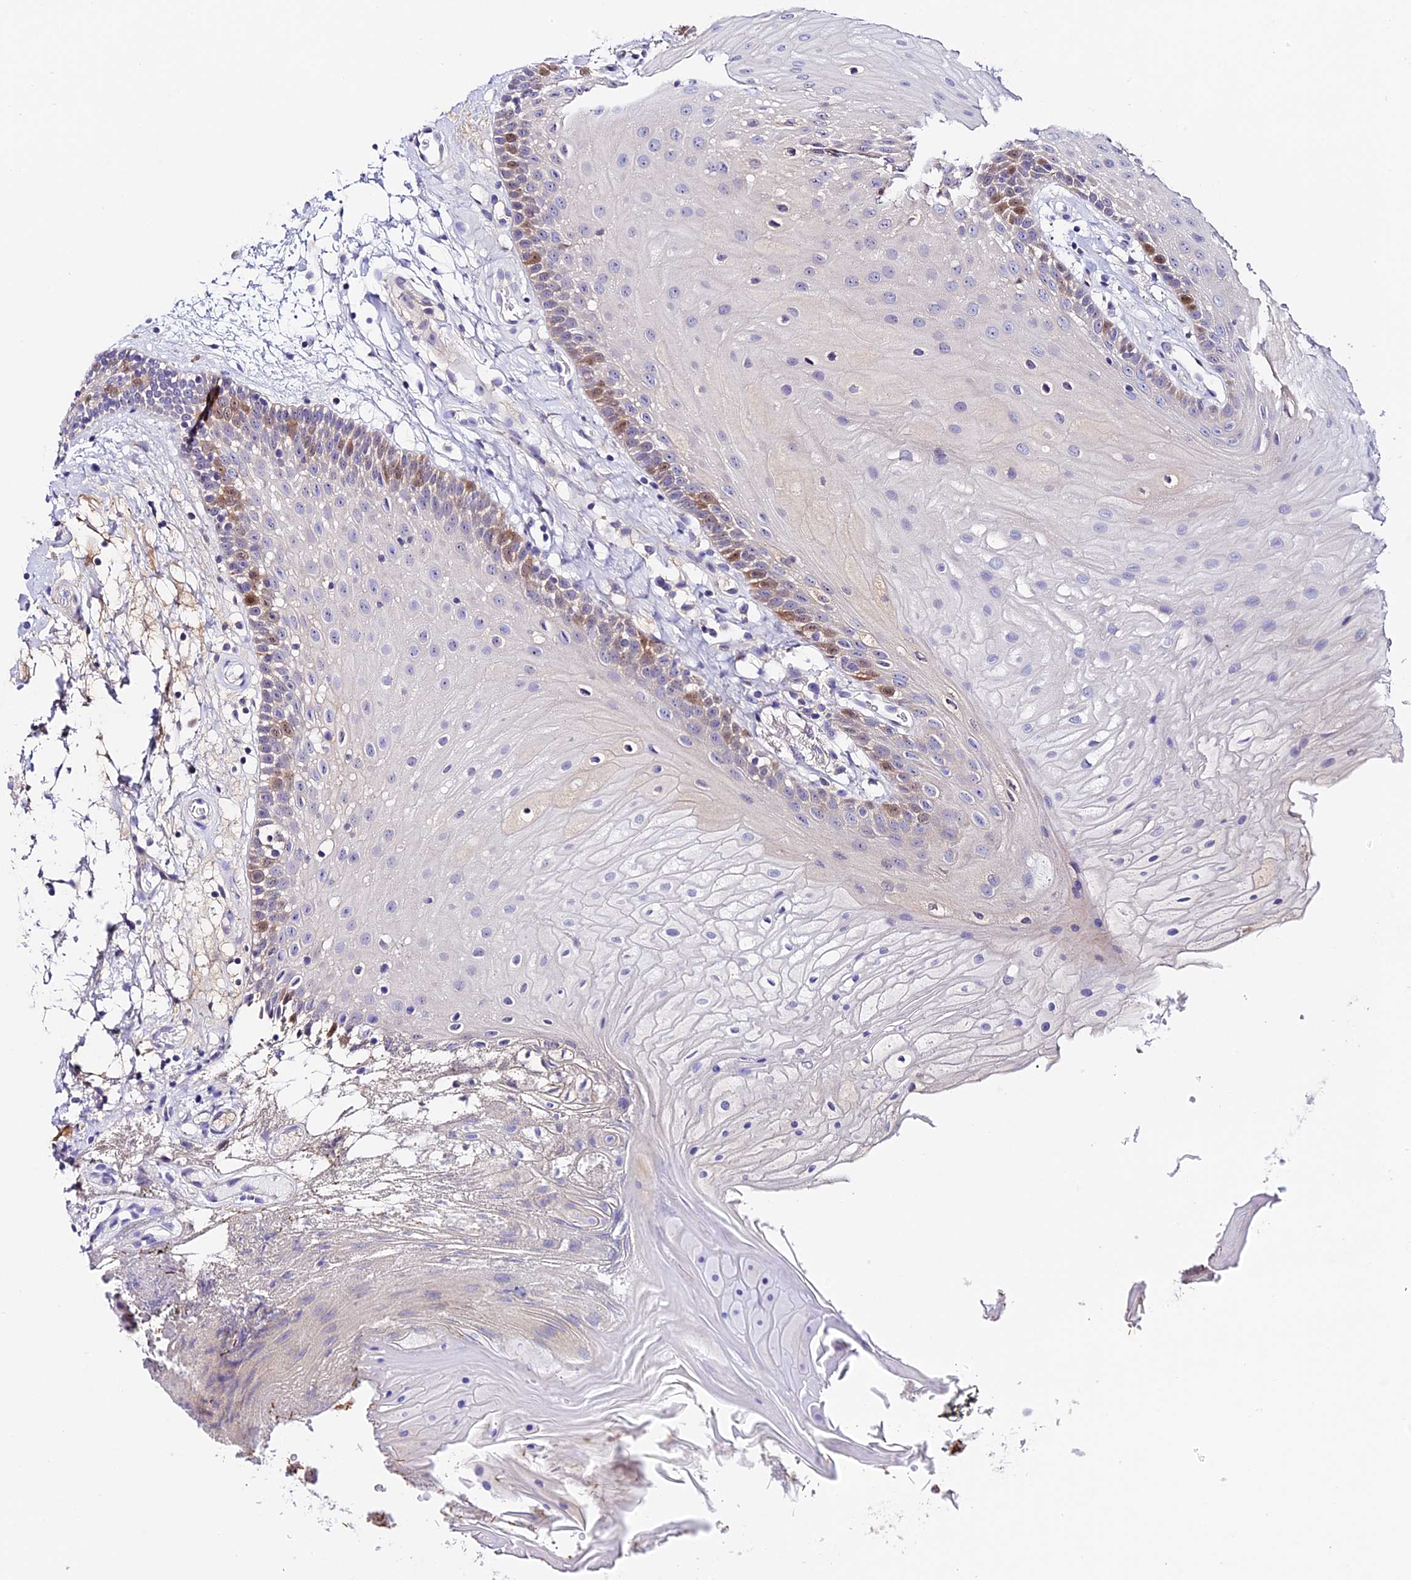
{"staining": {"intensity": "moderate", "quantity": "<25%", "location": "nuclear"}, "tissue": "oral mucosa", "cell_type": "Squamous epithelial cells", "image_type": "normal", "snomed": [{"axis": "morphology", "description": "Normal tissue, NOS"}, {"axis": "topography", "description": "Oral tissue"}], "caption": "Moderate nuclear protein expression is present in approximately <25% of squamous epithelial cells in oral mucosa.", "gene": "RAD51", "patient": {"sex": "female", "age": 80}}